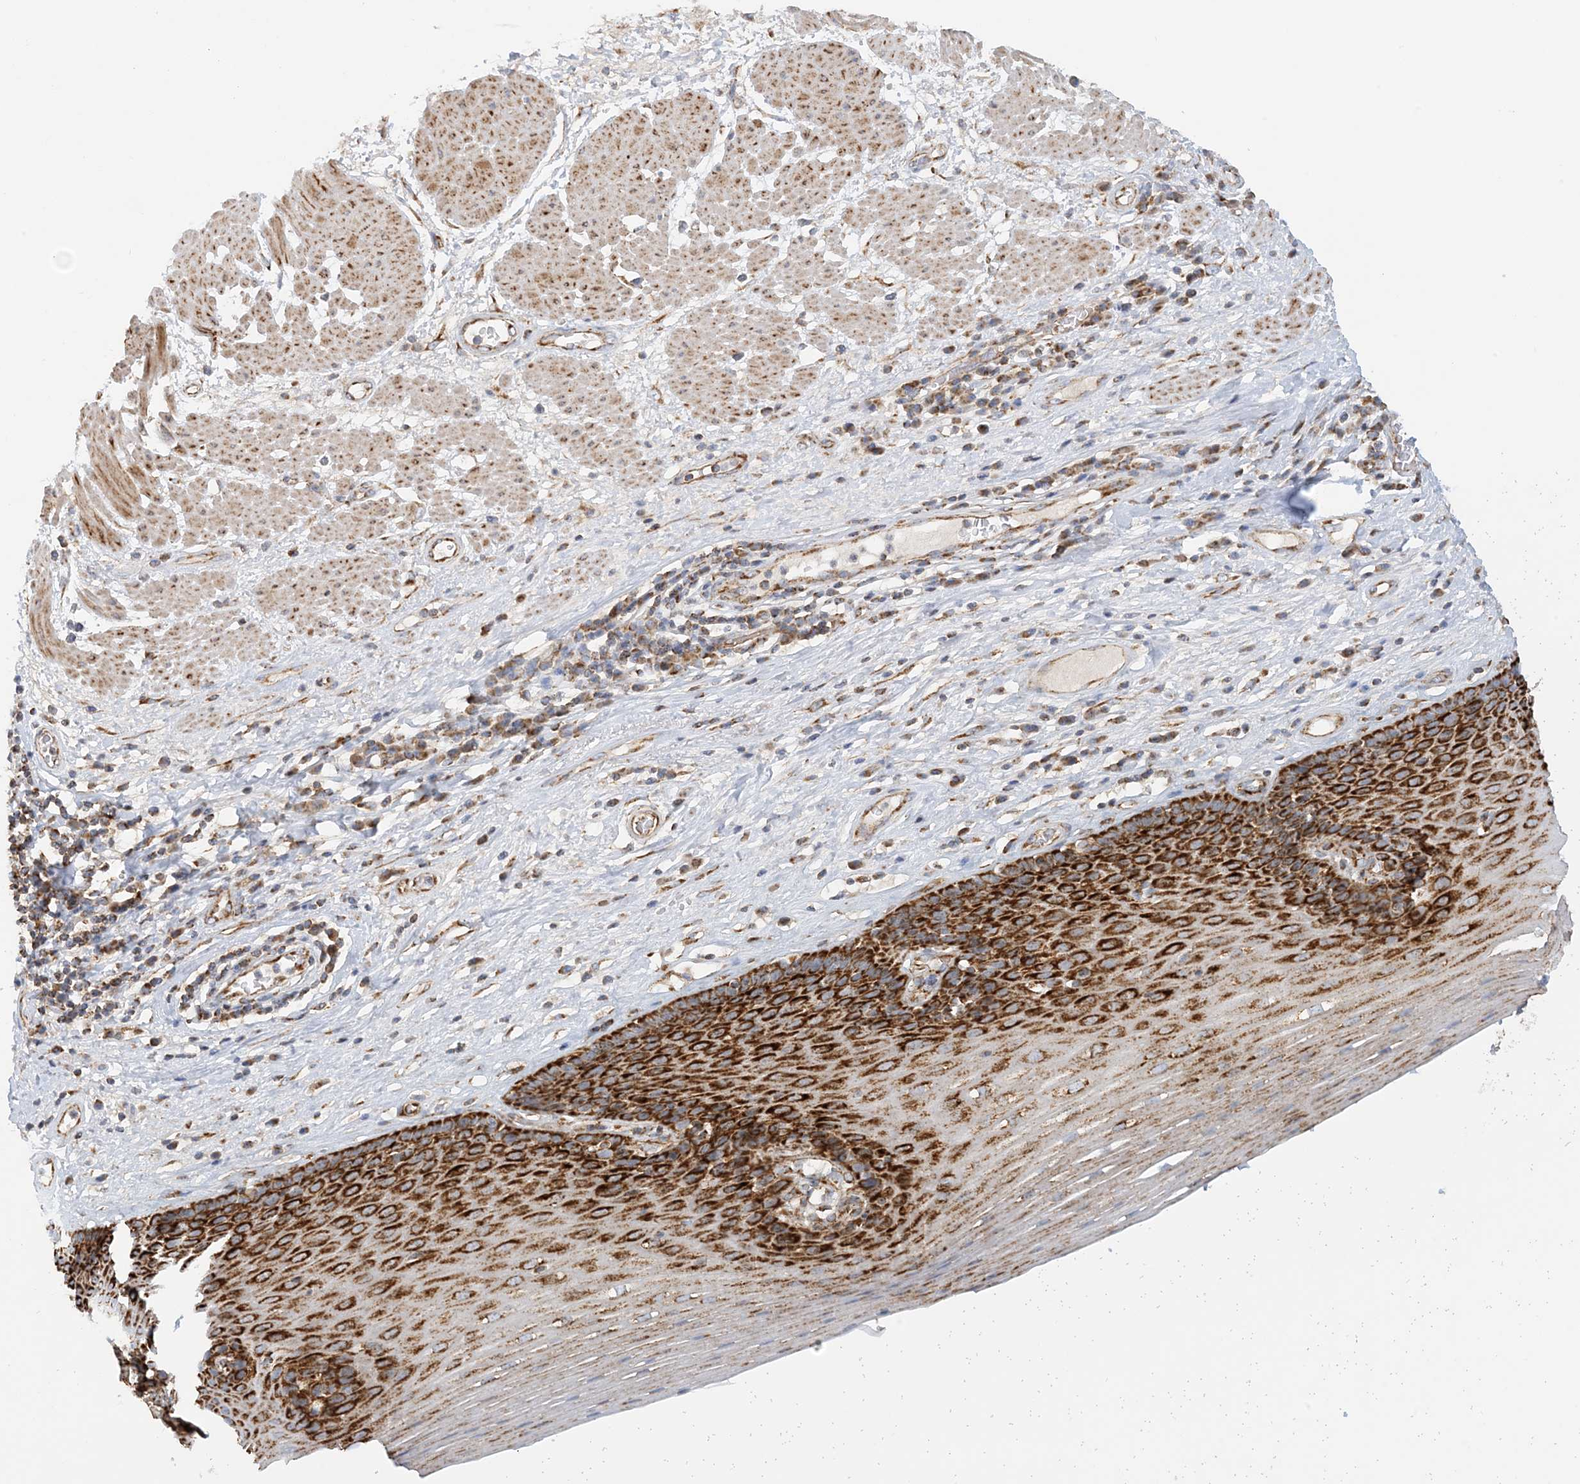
{"staining": {"intensity": "strong", "quantity": ">75%", "location": "cytoplasmic/membranous"}, "tissue": "esophagus", "cell_type": "Squamous epithelial cells", "image_type": "normal", "snomed": [{"axis": "morphology", "description": "Normal tissue, NOS"}, {"axis": "topography", "description": "Esophagus"}], "caption": "The micrograph shows immunohistochemical staining of unremarkable esophagus. There is strong cytoplasmic/membranous staining is present in approximately >75% of squamous epithelial cells. (Stains: DAB in brown, nuclei in blue, Microscopy: brightfield microscopy at high magnification).", "gene": "COA3", "patient": {"sex": "male", "age": 62}}